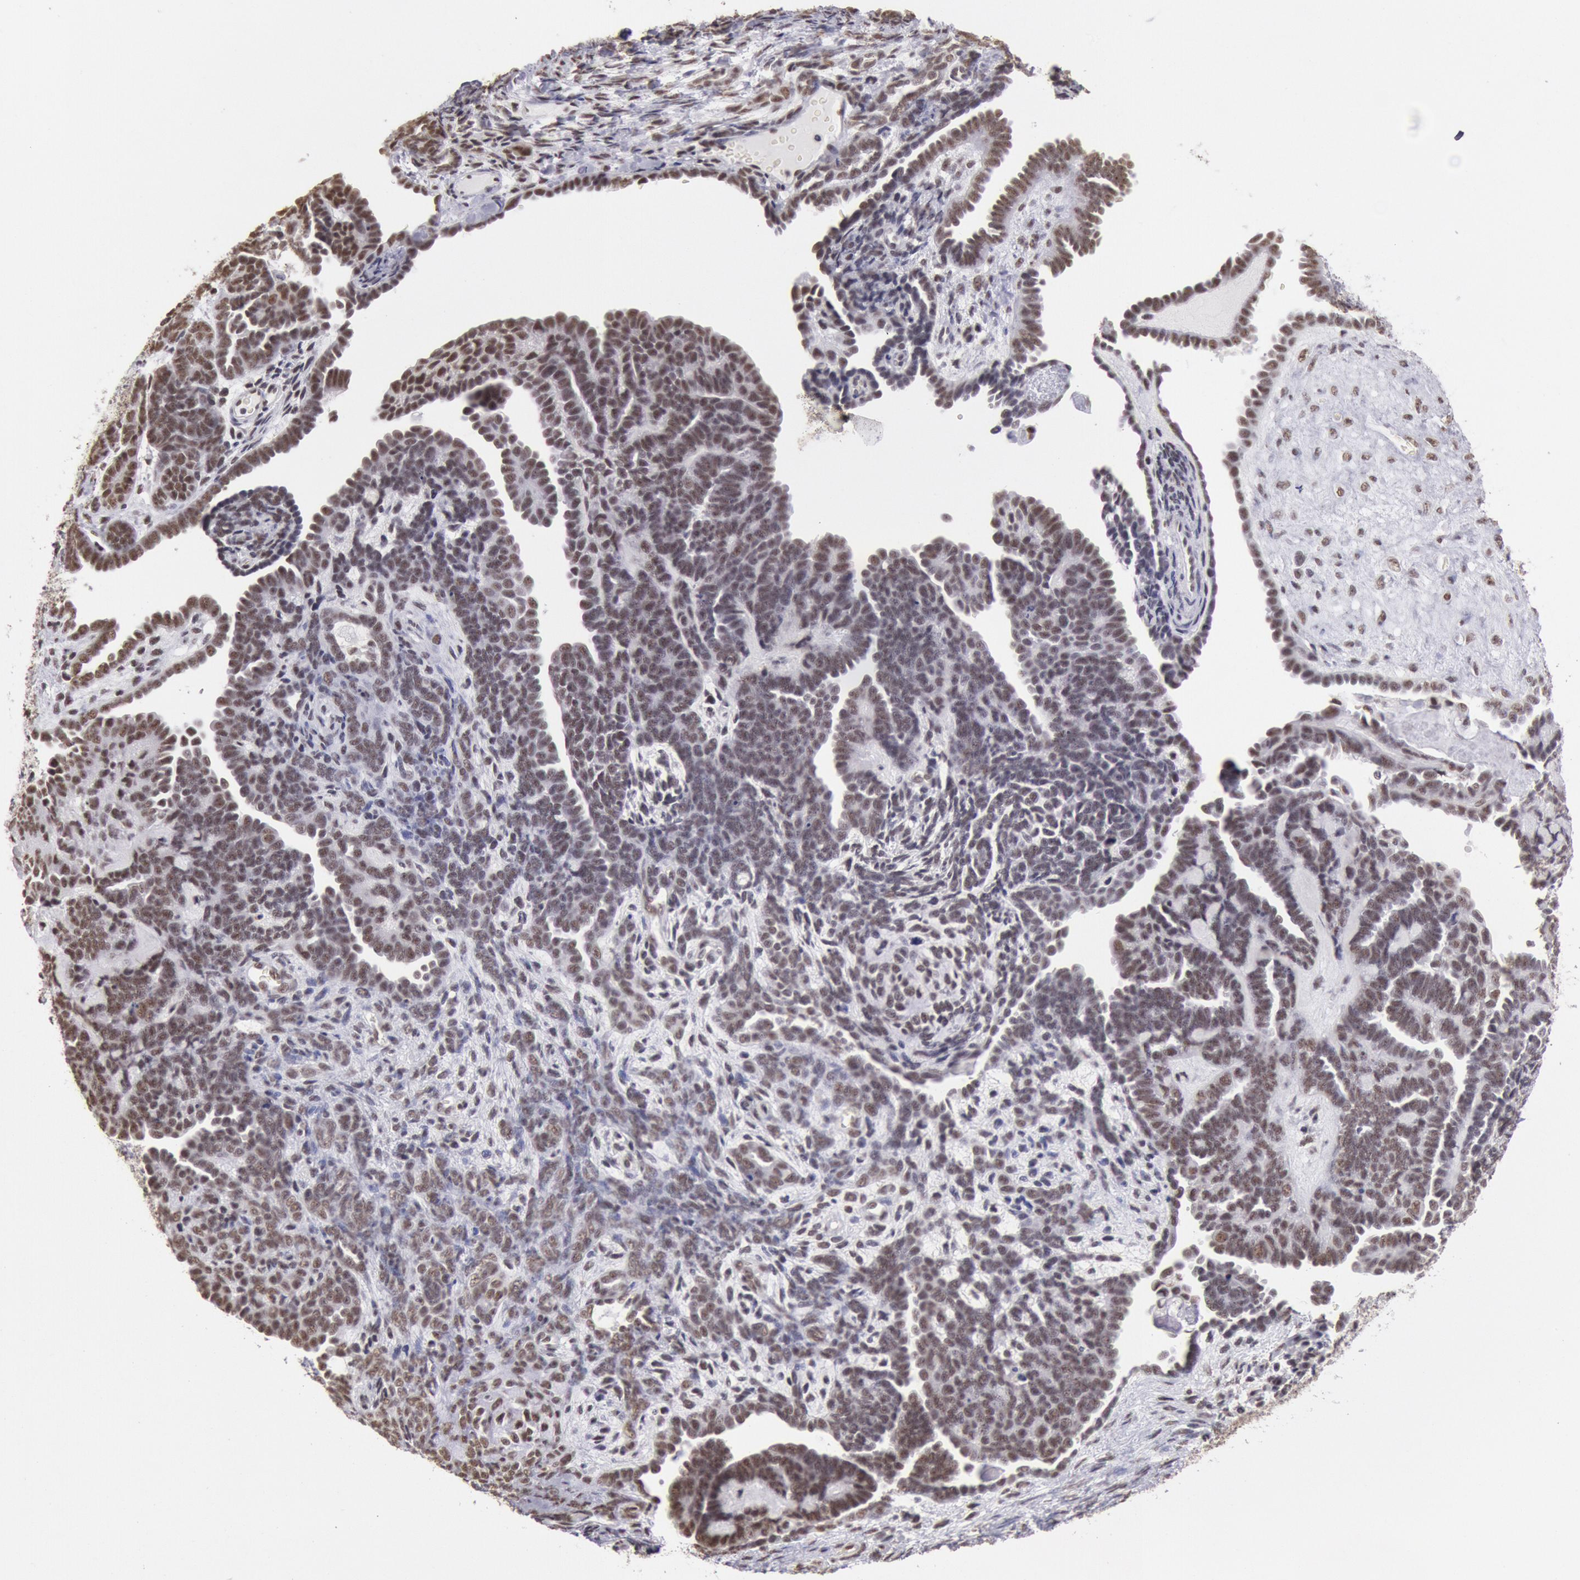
{"staining": {"intensity": "moderate", "quantity": ">75%", "location": "nuclear"}, "tissue": "endometrial cancer", "cell_type": "Tumor cells", "image_type": "cancer", "snomed": [{"axis": "morphology", "description": "Neoplasm, malignant, NOS"}, {"axis": "topography", "description": "Endometrium"}], "caption": "High-magnification brightfield microscopy of endometrial cancer stained with DAB (3,3'-diaminobenzidine) (brown) and counterstained with hematoxylin (blue). tumor cells exhibit moderate nuclear positivity is seen in about>75% of cells. (Brightfield microscopy of DAB IHC at high magnification).", "gene": "SNRPD3", "patient": {"sex": "female", "age": 74}}